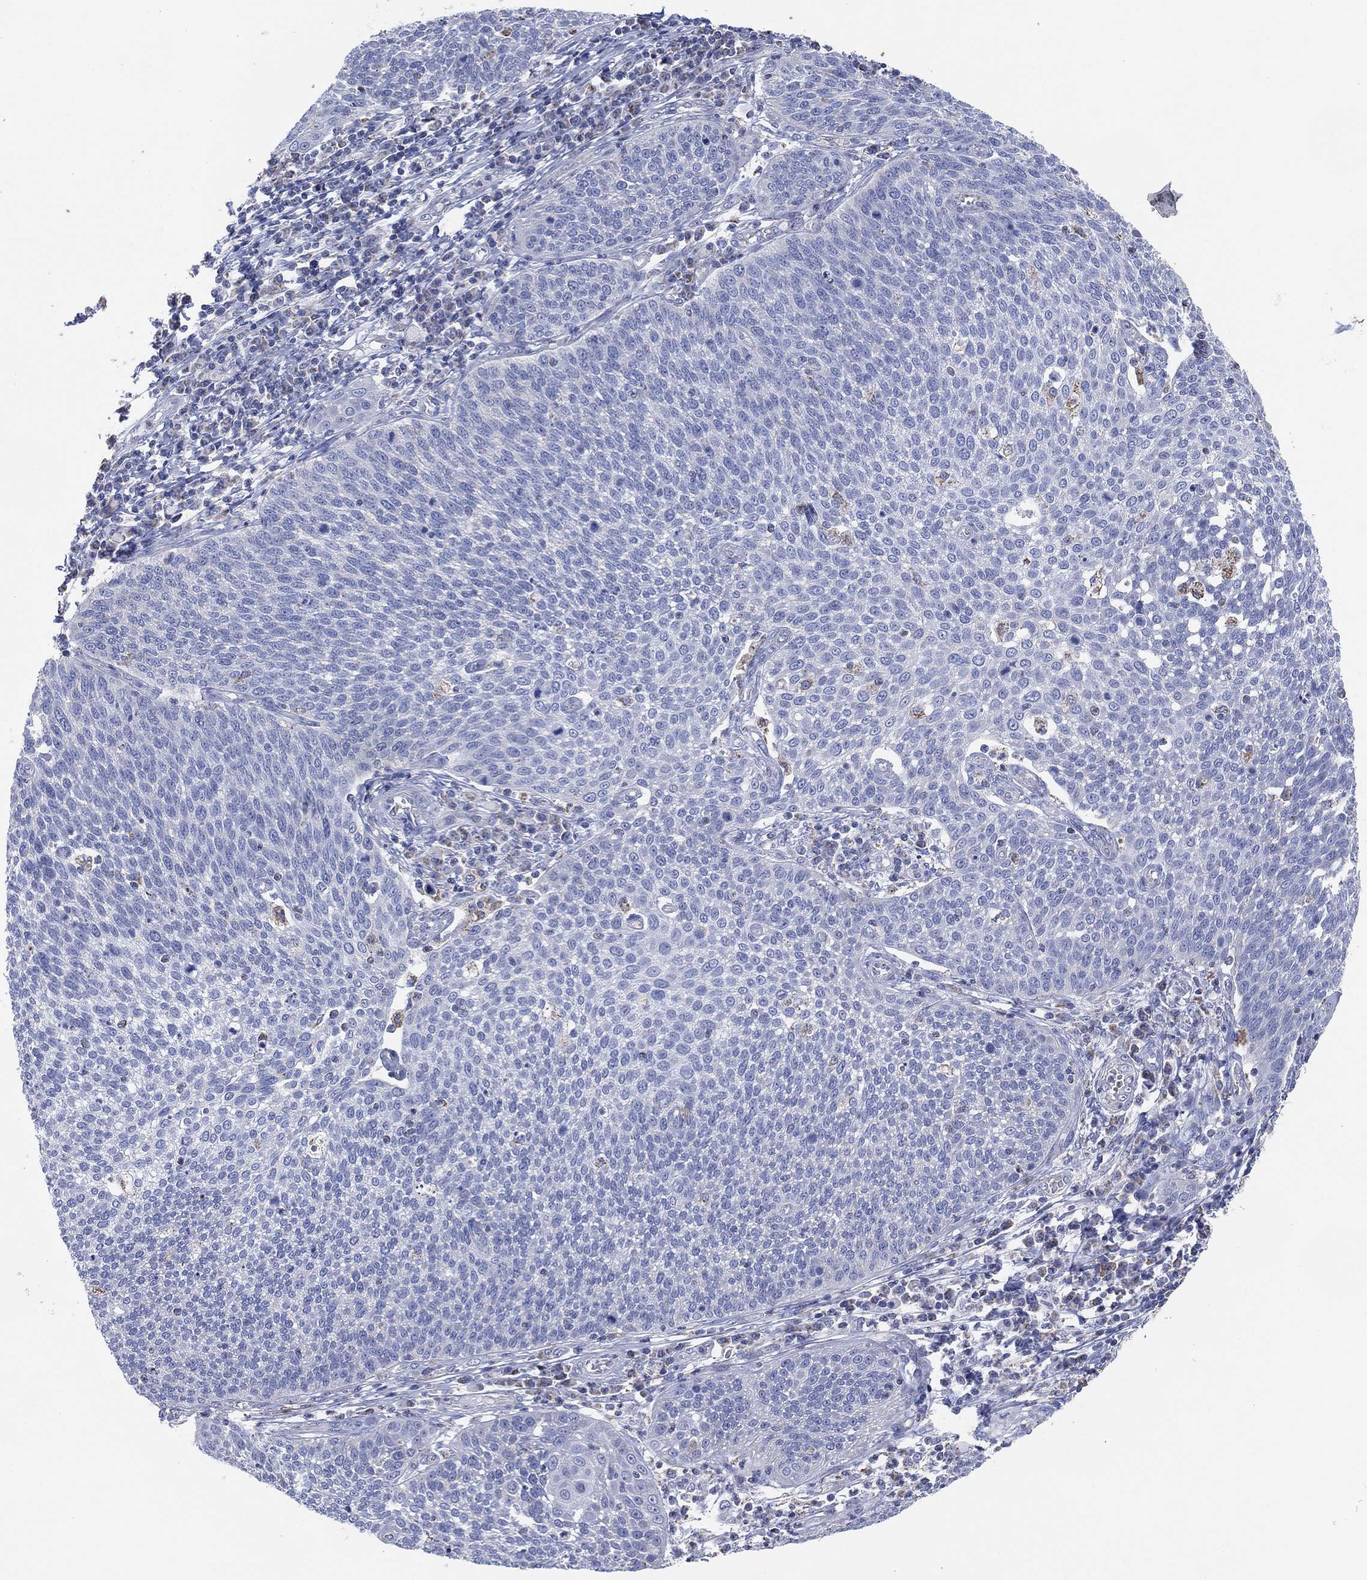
{"staining": {"intensity": "negative", "quantity": "none", "location": "none"}, "tissue": "cervical cancer", "cell_type": "Tumor cells", "image_type": "cancer", "snomed": [{"axis": "morphology", "description": "Squamous cell carcinoma, NOS"}, {"axis": "topography", "description": "Cervix"}], "caption": "Cervical cancer was stained to show a protein in brown. There is no significant staining in tumor cells.", "gene": "CFTR", "patient": {"sex": "female", "age": 34}}